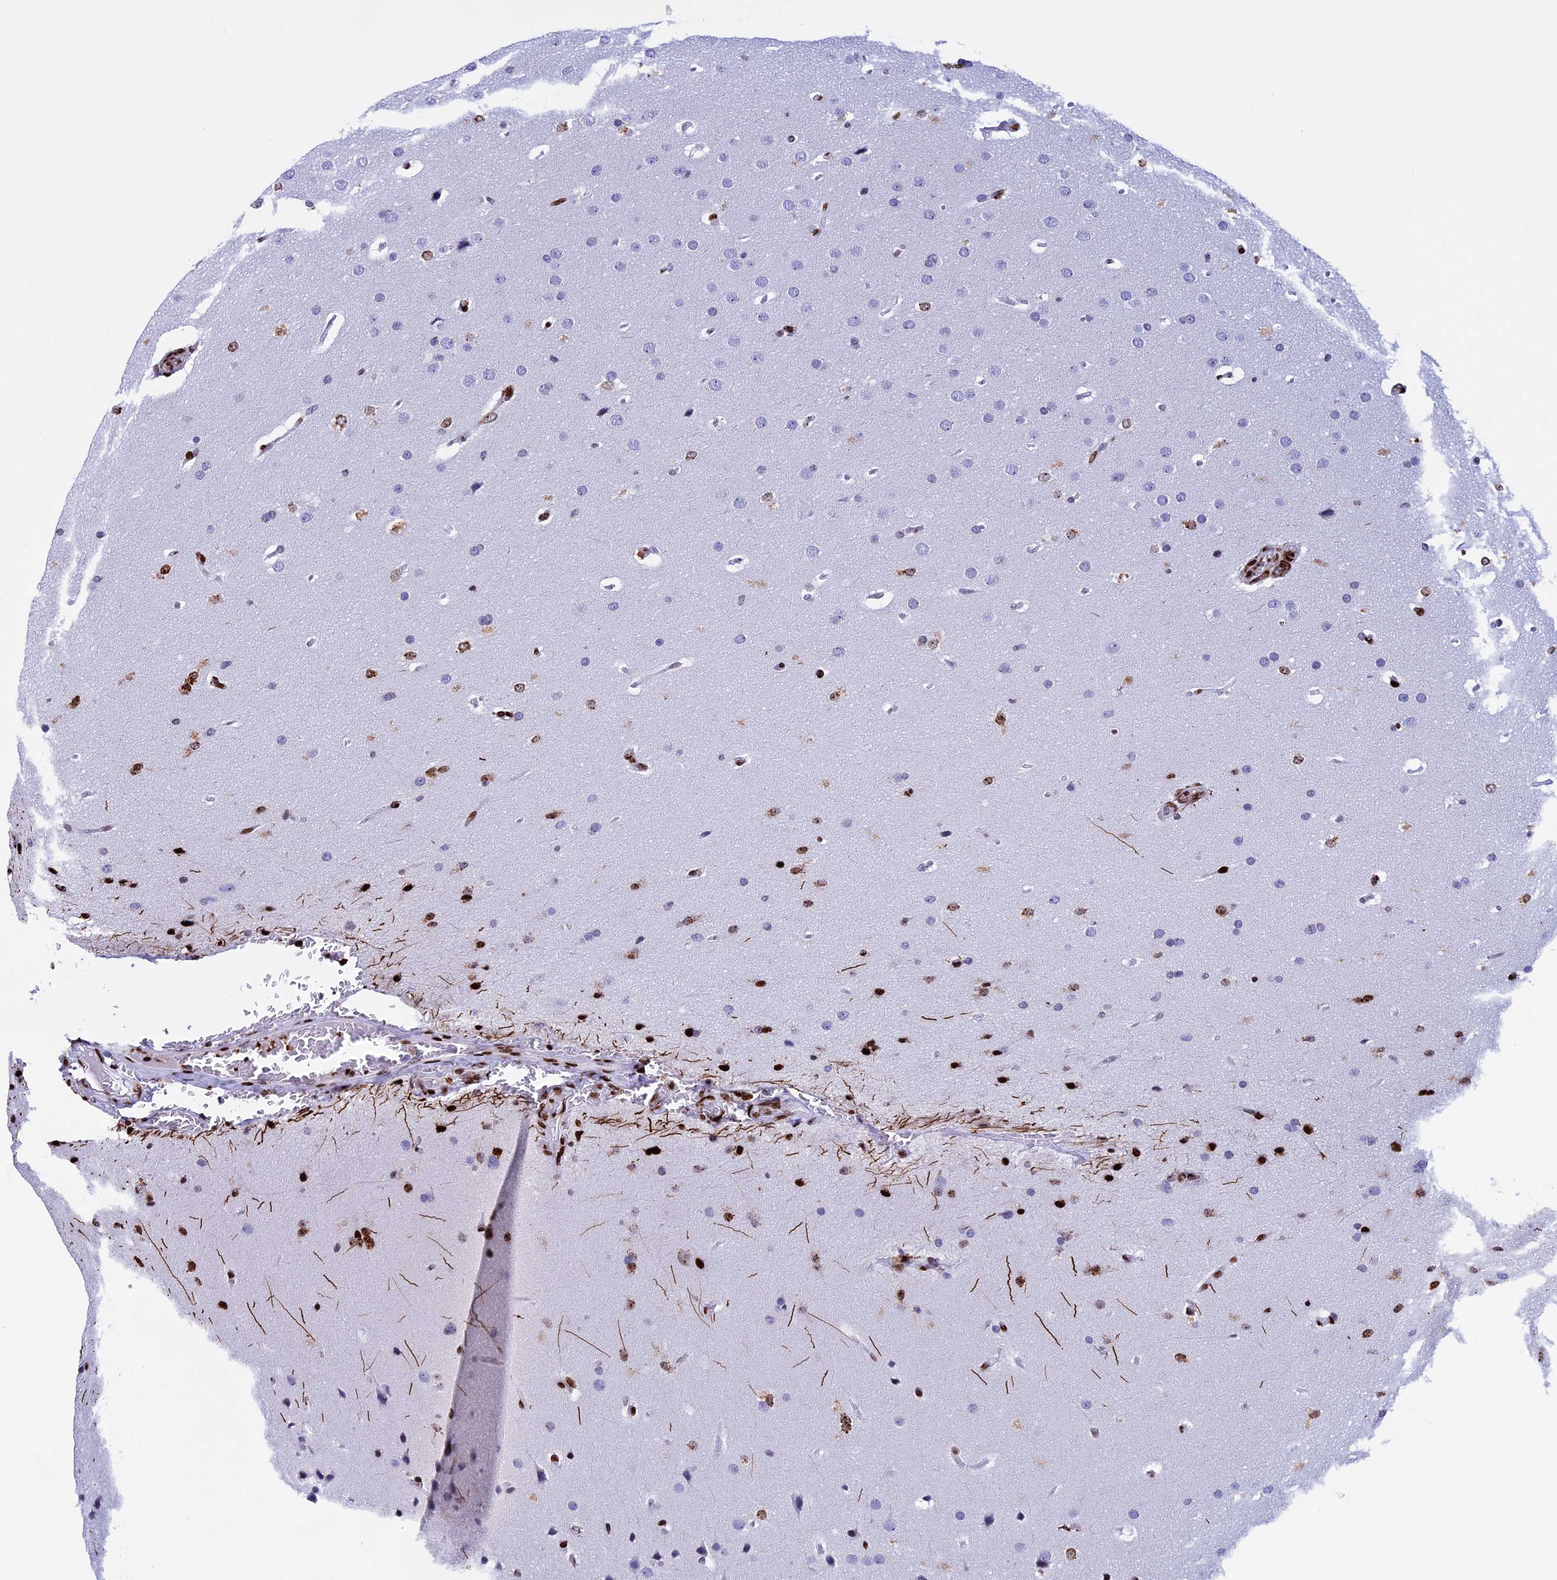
{"staining": {"intensity": "strong", "quantity": "<25%", "location": "nuclear"}, "tissue": "glioma", "cell_type": "Tumor cells", "image_type": "cancer", "snomed": [{"axis": "morphology", "description": "Glioma, malignant, Low grade"}, {"axis": "topography", "description": "Brain"}], "caption": "A histopathology image of malignant glioma (low-grade) stained for a protein reveals strong nuclear brown staining in tumor cells. (brown staining indicates protein expression, while blue staining denotes nuclei).", "gene": "BTBD3", "patient": {"sex": "female", "age": 37}}